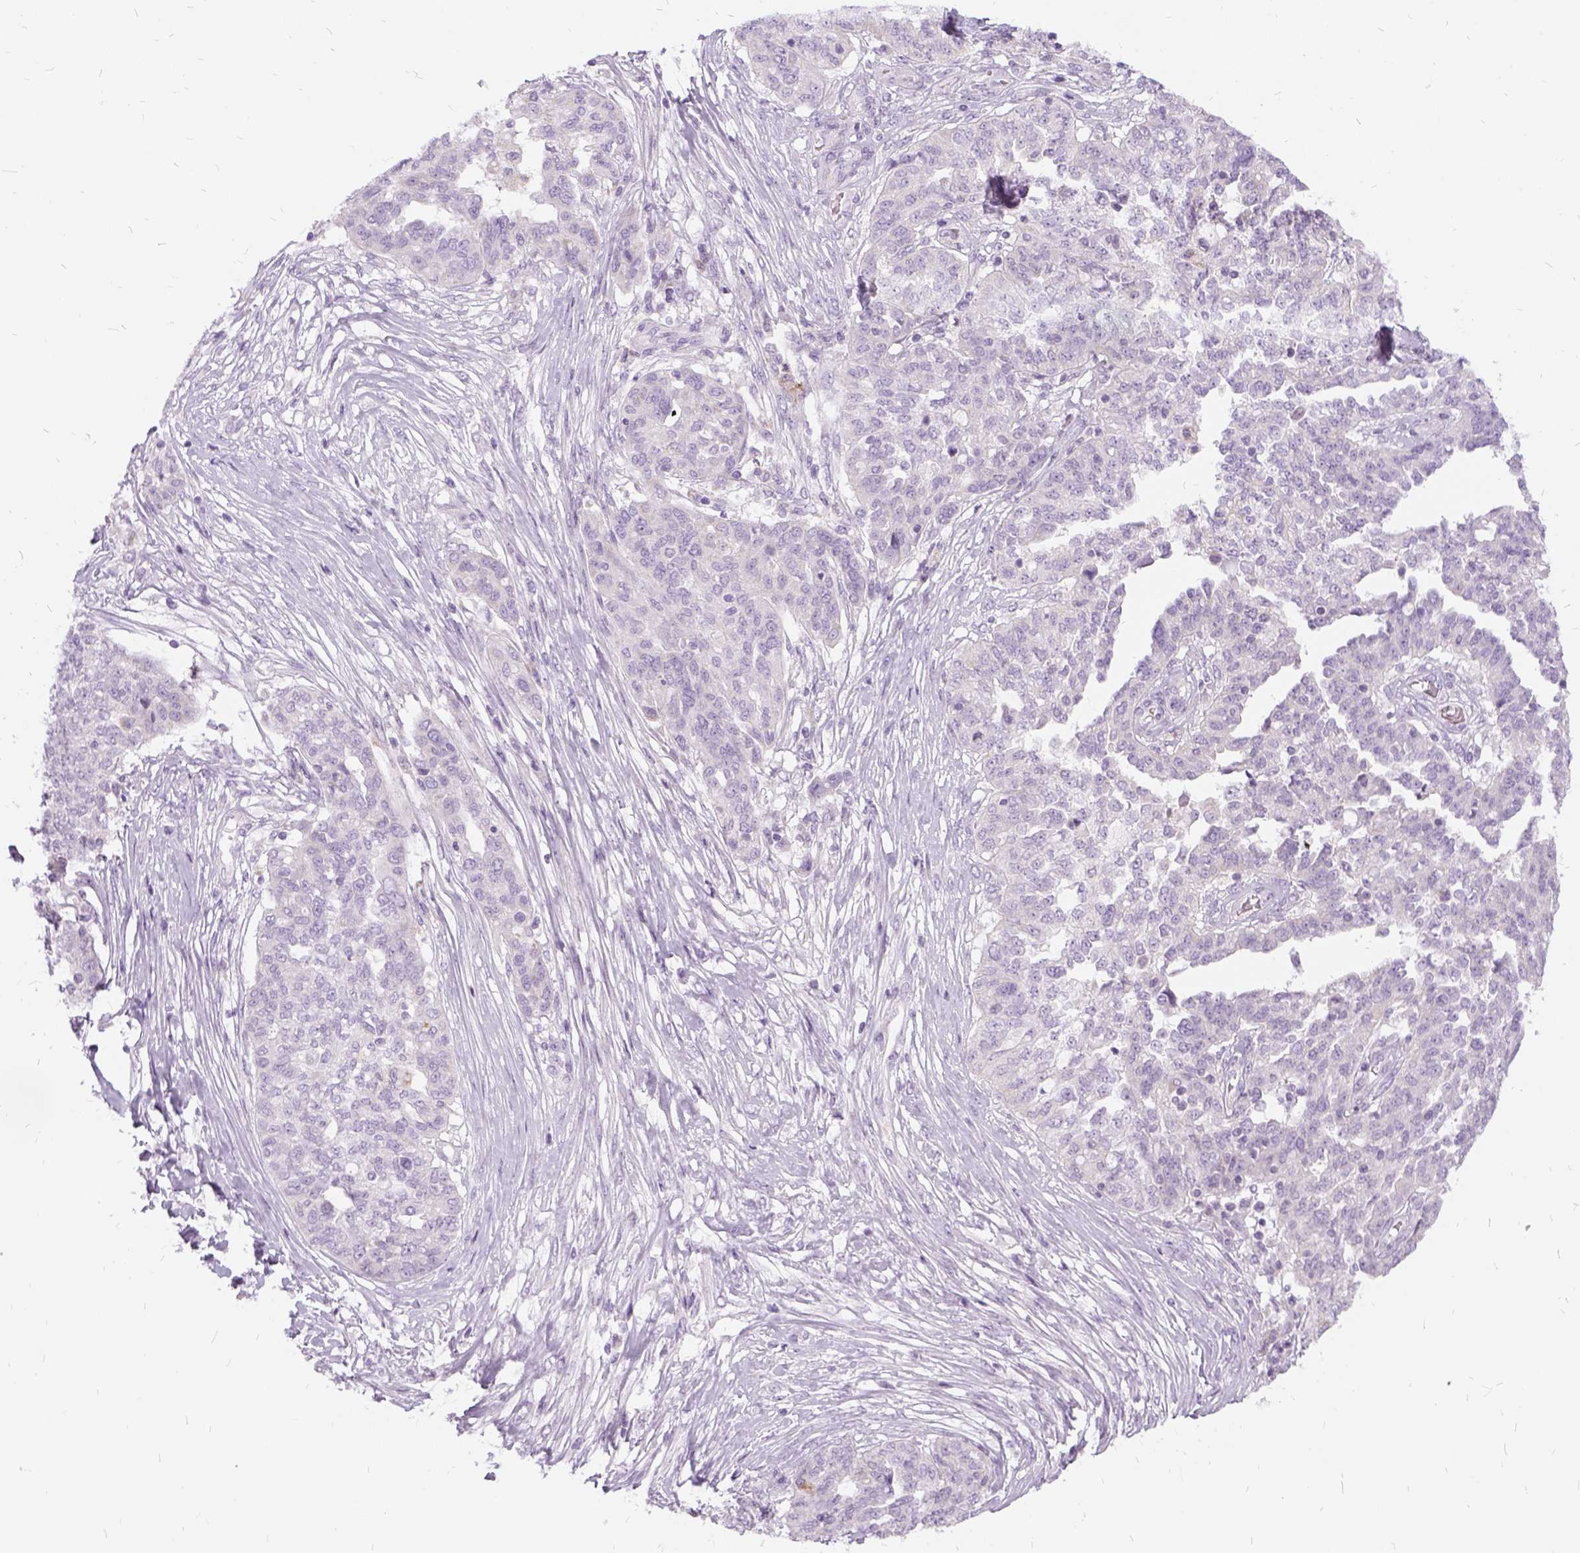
{"staining": {"intensity": "negative", "quantity": "none", "location": "none"}, "tissue": "ovarian cancer", "cell_type": "Tumor cells", "image_type": "cancer", "snomed": [{"axis": "morphology", "description": "Cystadenocarcinoma, serous, NOS"}, {"axis": "topography", "description": "Ovary"}], "caption": "Immunohistochemistry (IHC) photomicrograph of ovarian cancer (serous cystadenocarcinoma) stained for a protein (brown), which demonstrates no expression in tumor cells.", "gene": "FDX1", "patient": {"sex": "female", "age": 67}}